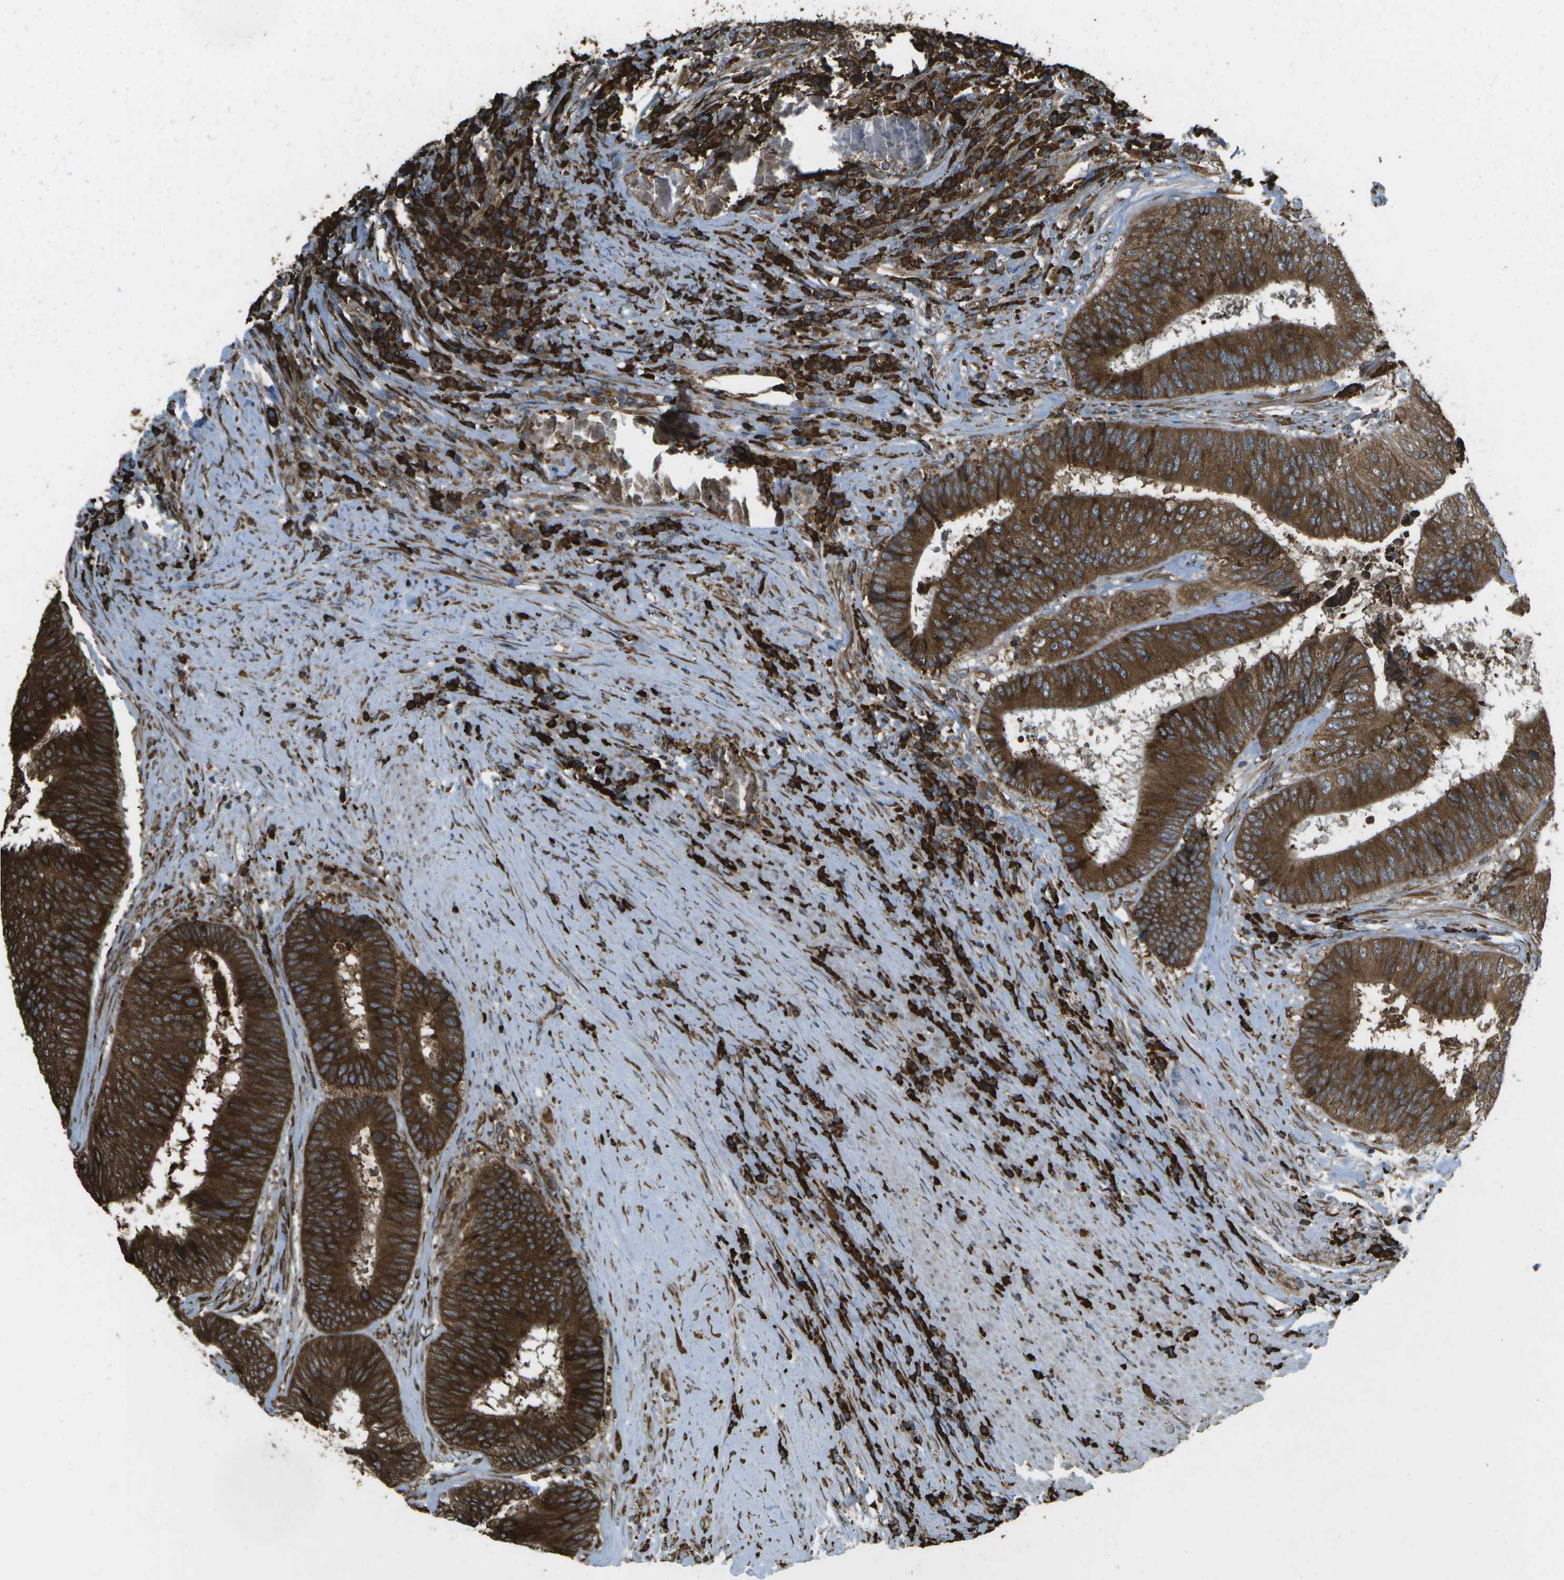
{"staining": {"intensity": "strong", "quantity": ">75%", "location": "cytoplasmic/membranous"}, "tissue": "colorectal cancer", "cell_type": "Tumor cells", "image_type": "cancer", "snomed": [{"axis": "morphology", "description": "Adenocarcinoma, NOS"}, {"axis": "topography", "description": "Rectum"}], "caption": "IHC of human adenocarcinoma (colorectal) demonstrates high levels of strong cytoplasmic/membranous positivity in about >75% of tumor cells. (DAB IHC with brightfield microscopy, high magnification).", "gene": "PDIA4", "patient": {"sex": "male", "age": 72}}